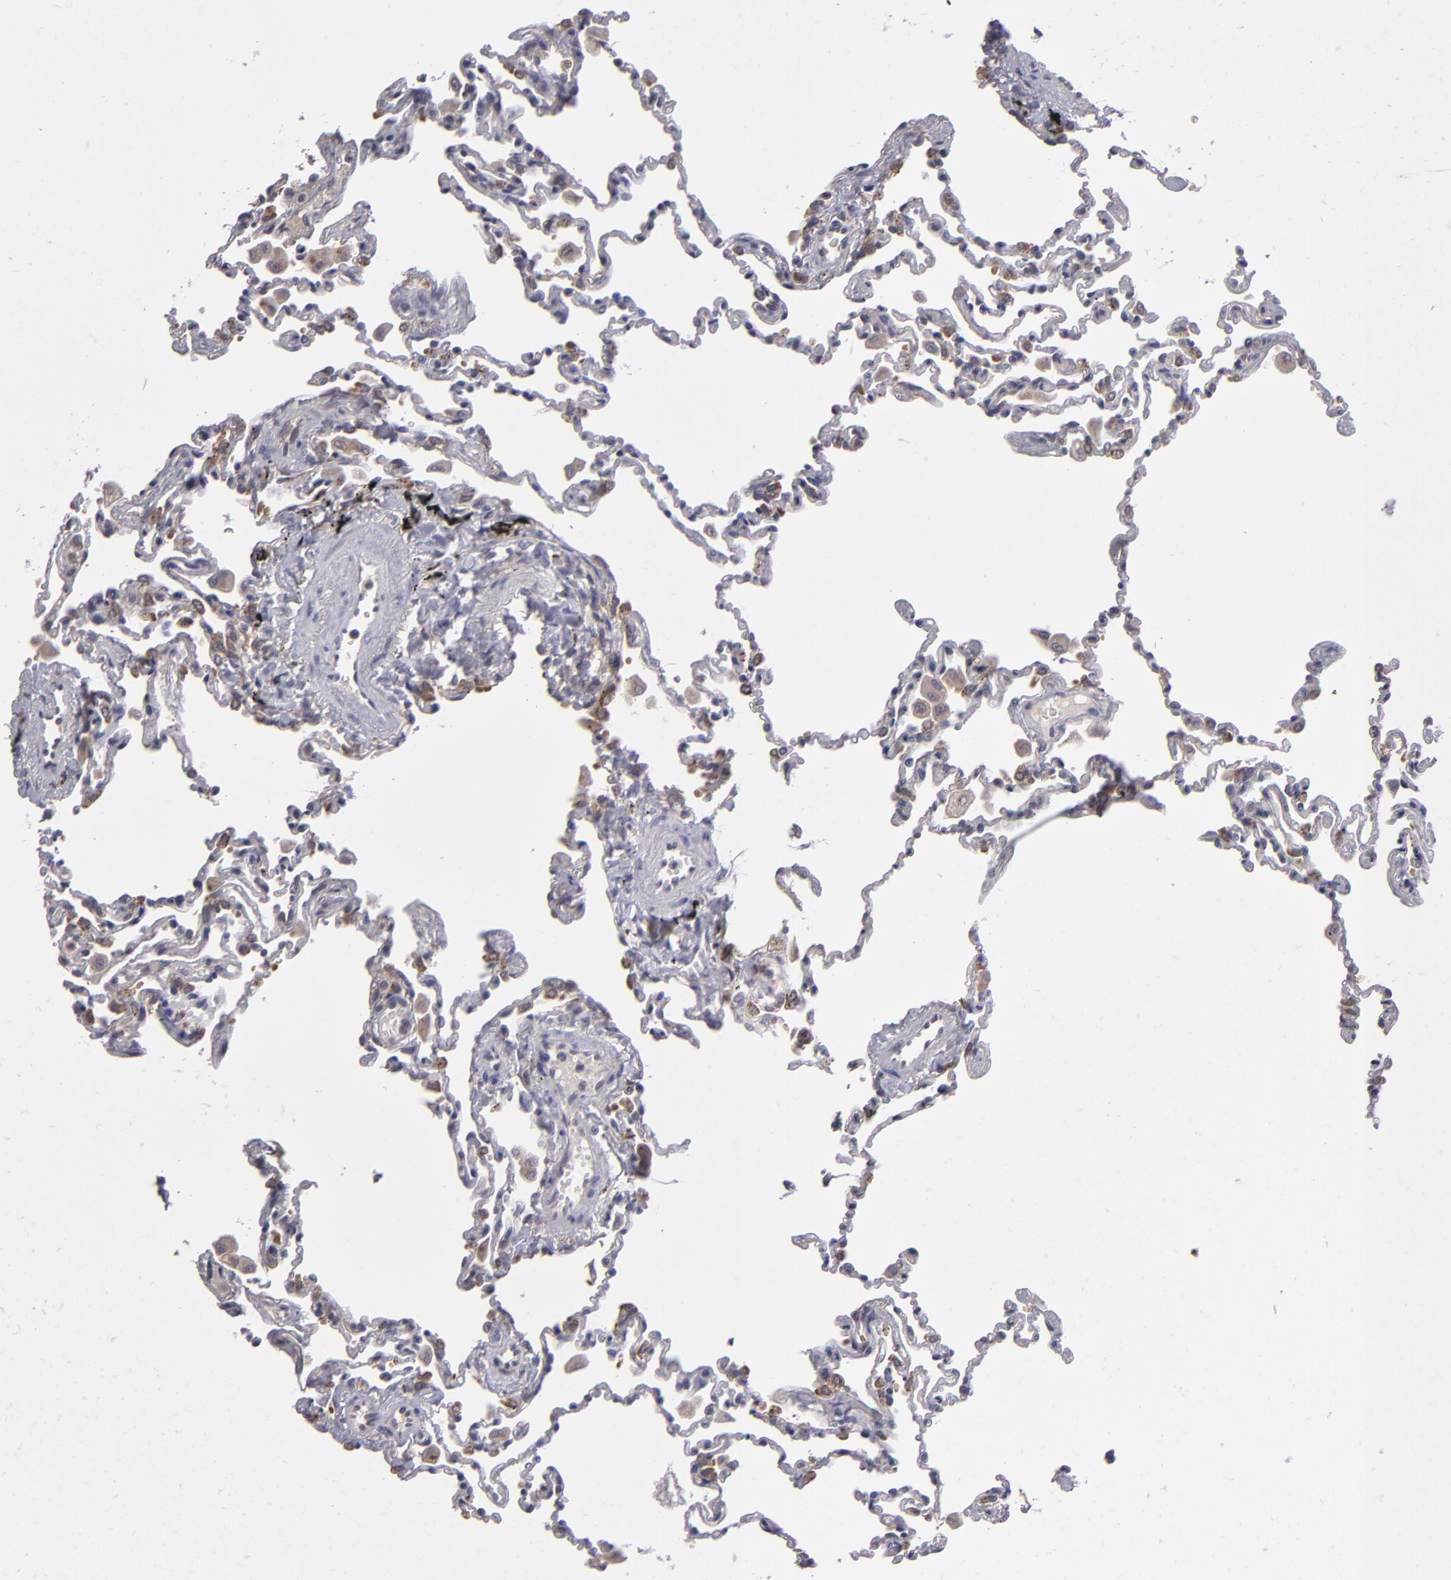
{"staining": {"intensity": "weak", "quantity": "<25%", "location": "cytoplasmic/membranous"}, "tissue": "lung", "cell_type": "Alveolar cells", "image_type": "normal", "snomed": [{"axis": "morphology", "description": "Normal tissue, NOS"}, {"axis": "topography", "description": "Lung"}], "caption": "DAB immunohistochemical staining of unremarkable human lung exhibits no significant positivity in alveolar cells. (DAB IHC with hematoxylin counter stain).", "gene": "IL12A", "patient": {"sex": "male", "age": 59}}